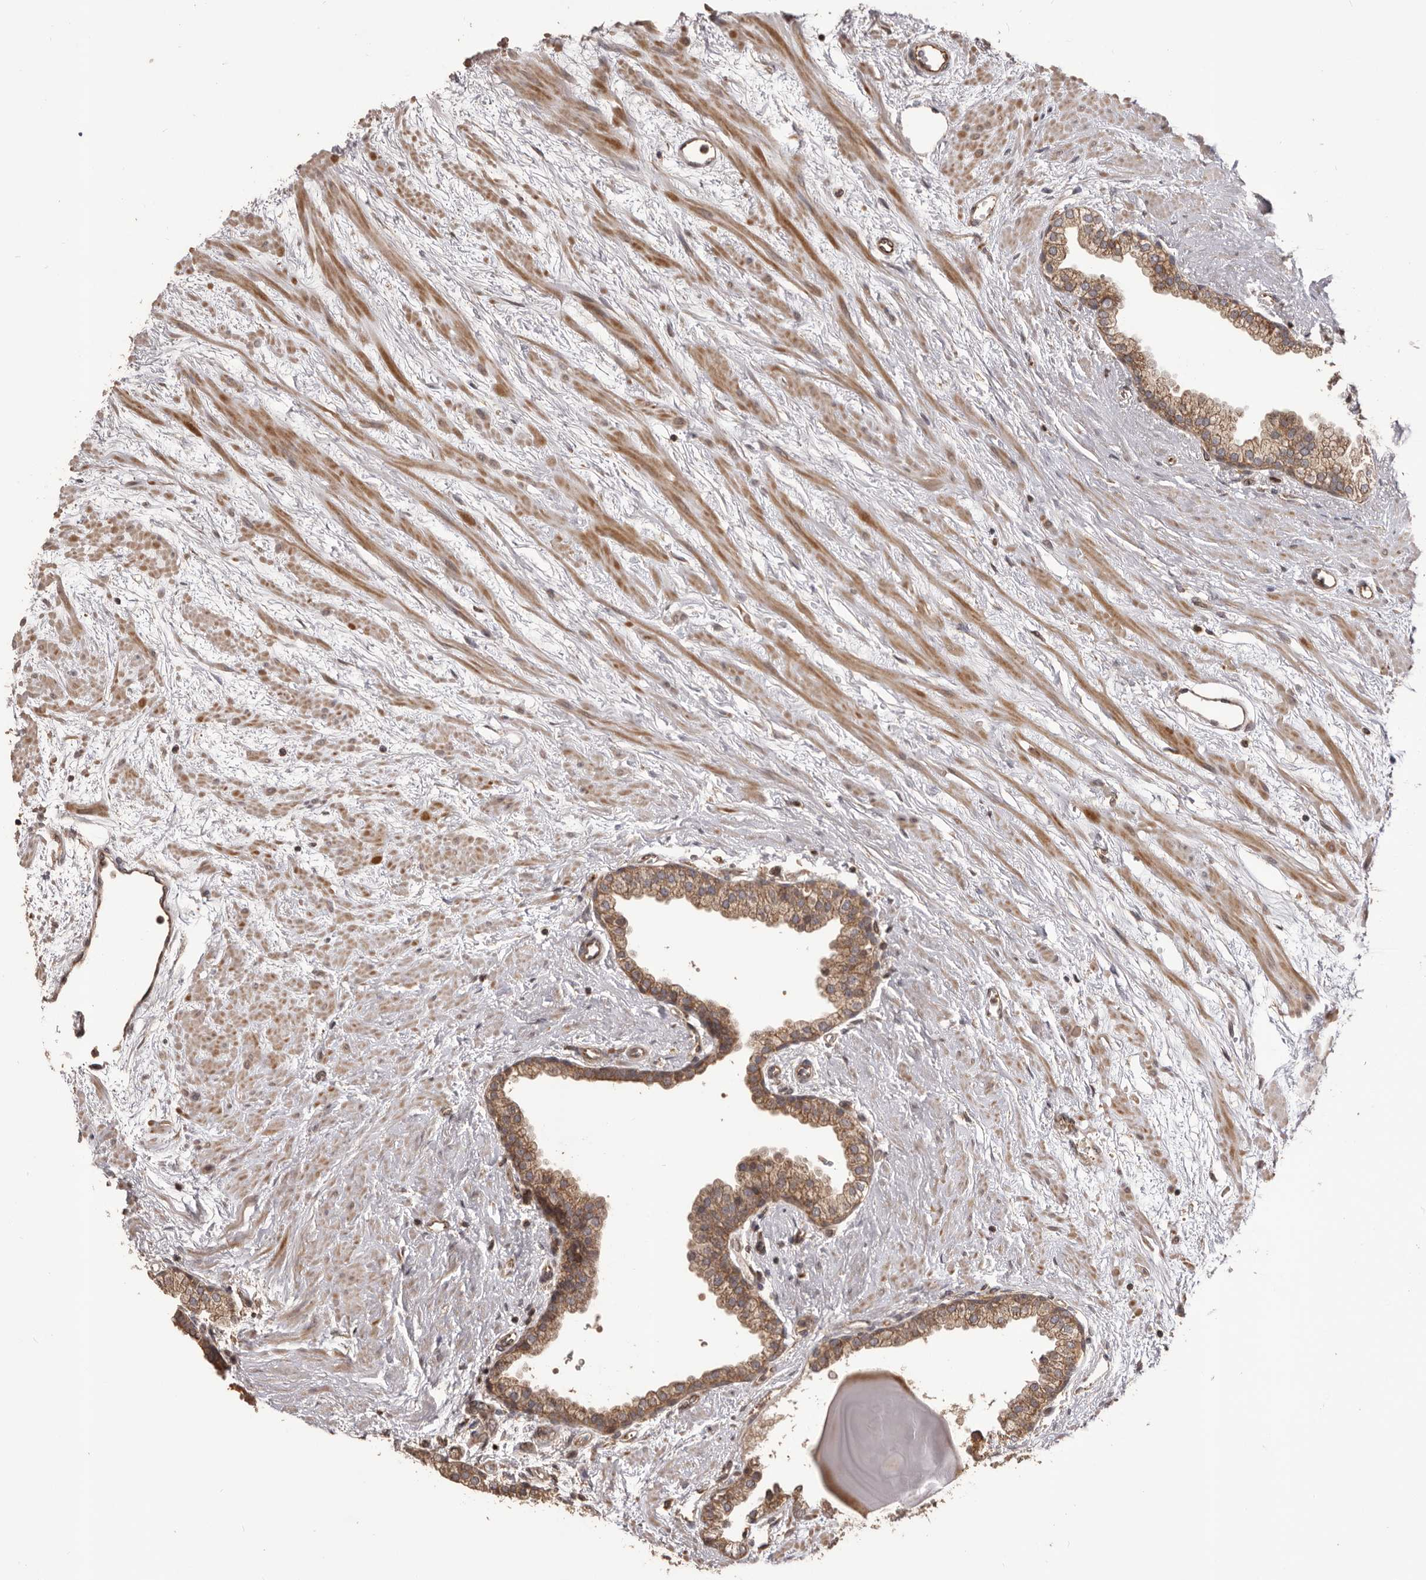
{"staining": {"intensity": "moderate", "quantity": ">75%", "location": "cytoplasmic/membranous"}, "tissue": "prostate", "cell_type": "Glandular cells", "image_type": "normal", "snomed": [{"axis": "morphology", "description": "Normal tissue, NOS"}, {"axis": "topography", "description": "Prostate"}], "caption": "Protein expression analysis of unremarkable human prostate reveals moderate cytoplasmic/membranous expression in about >75% of glandular cells.", "gene": "QRSL1", "patient": {"sex": "male", "age": 48}}